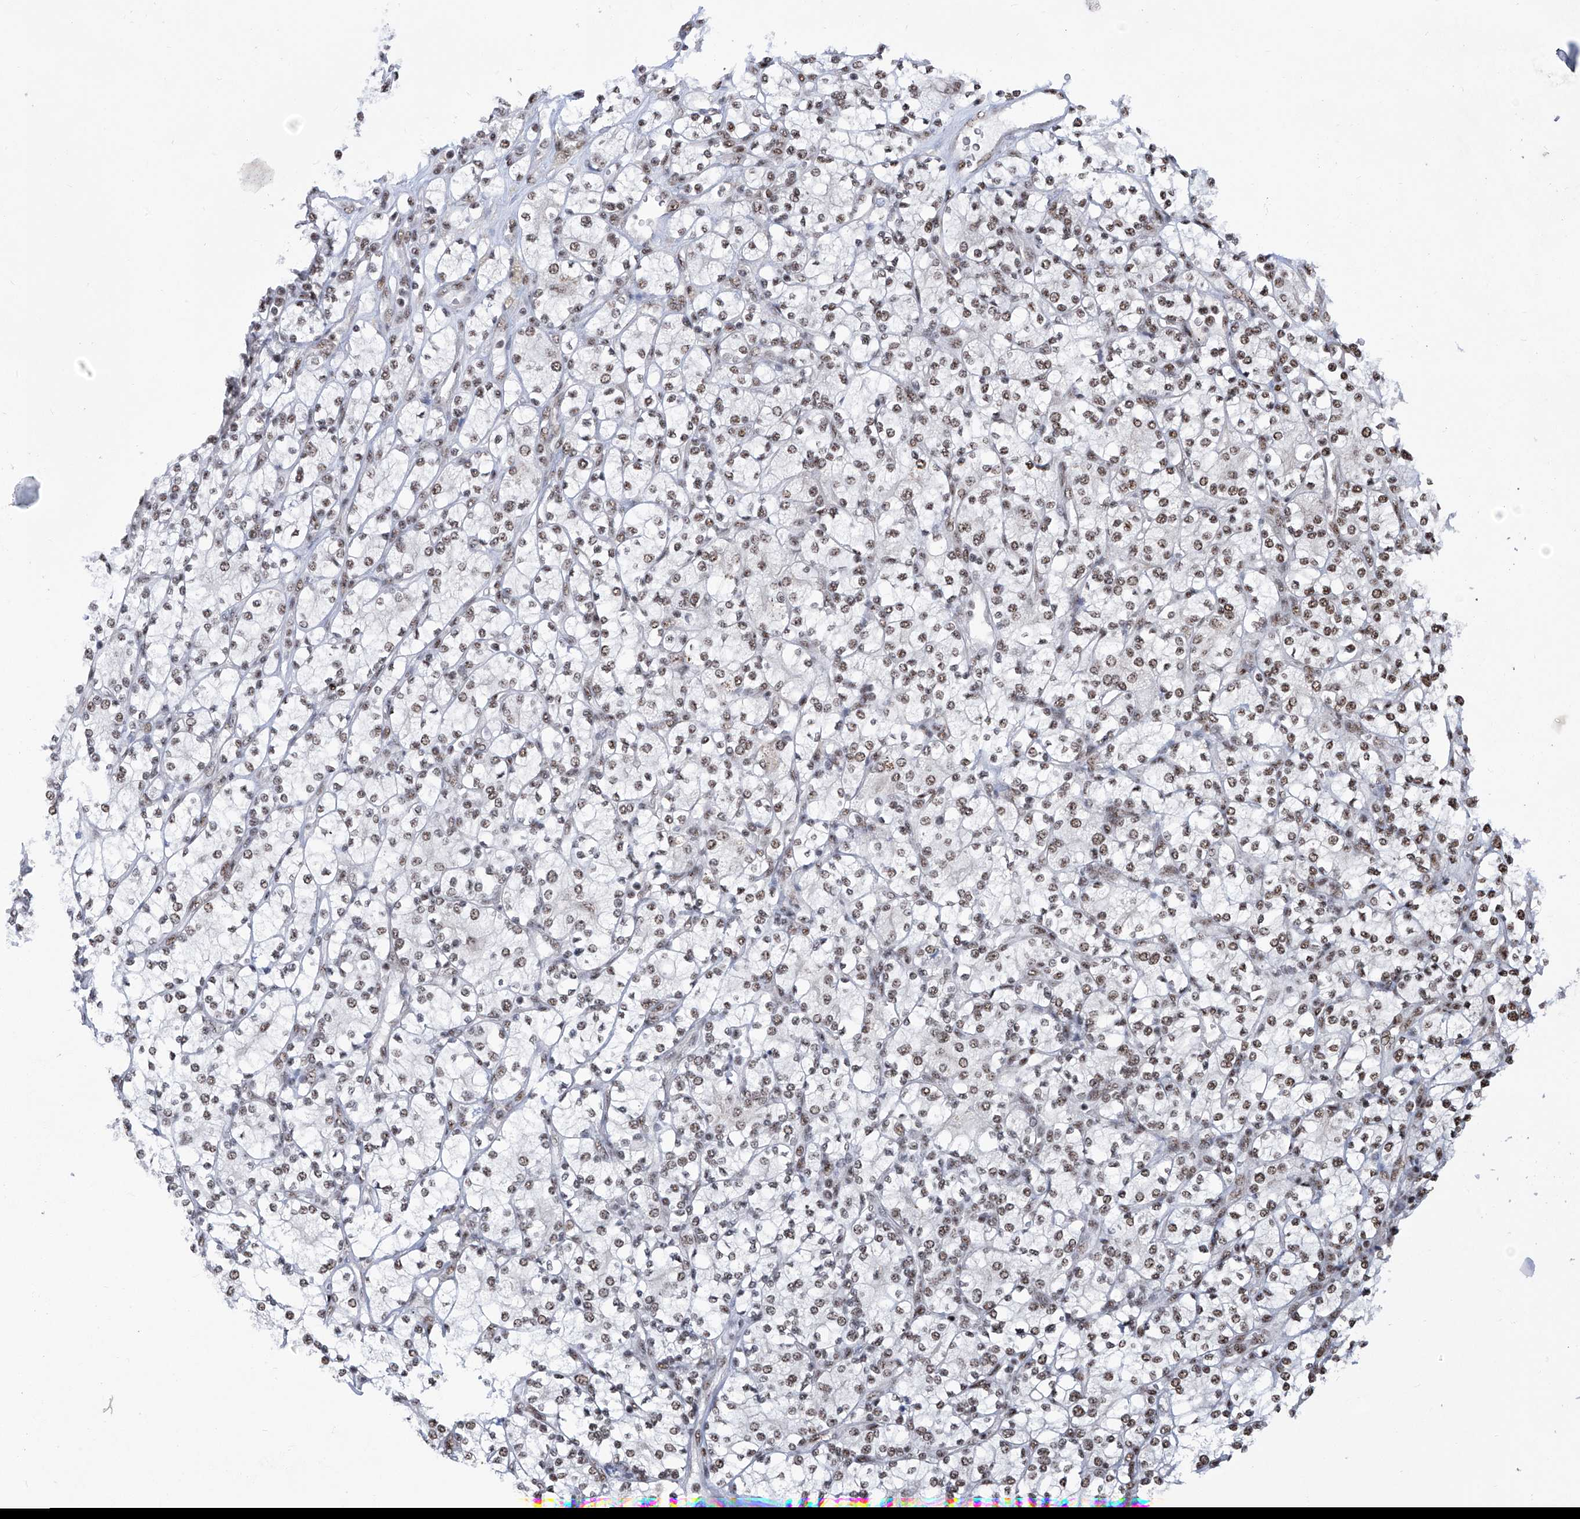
{"staining": {"intensity": "weak", "quantity": ">75%", "location": "nuclear"}, "tissue": "renal cancer", "cell_type": "Tumor cells", "image_type": "cancer", "snomed": [{"axis": "morphology", "description": "Adenocarcinoma, NOS"}, {"axis": "topography", "description": "Kidney"}], "caption": "Brown immunohistochemical staining in renal cancer displays weak nuclear positivity in about >75% of tumor cells. The protein of interest is stained brown, and the nuclei are stained in blue (DAB (3,3'-diaminobenzidine) IHC with brightfield microscopy, high magnification).", "gene": "FBXL4", "patient": {"sex": "male", "age": 77}}